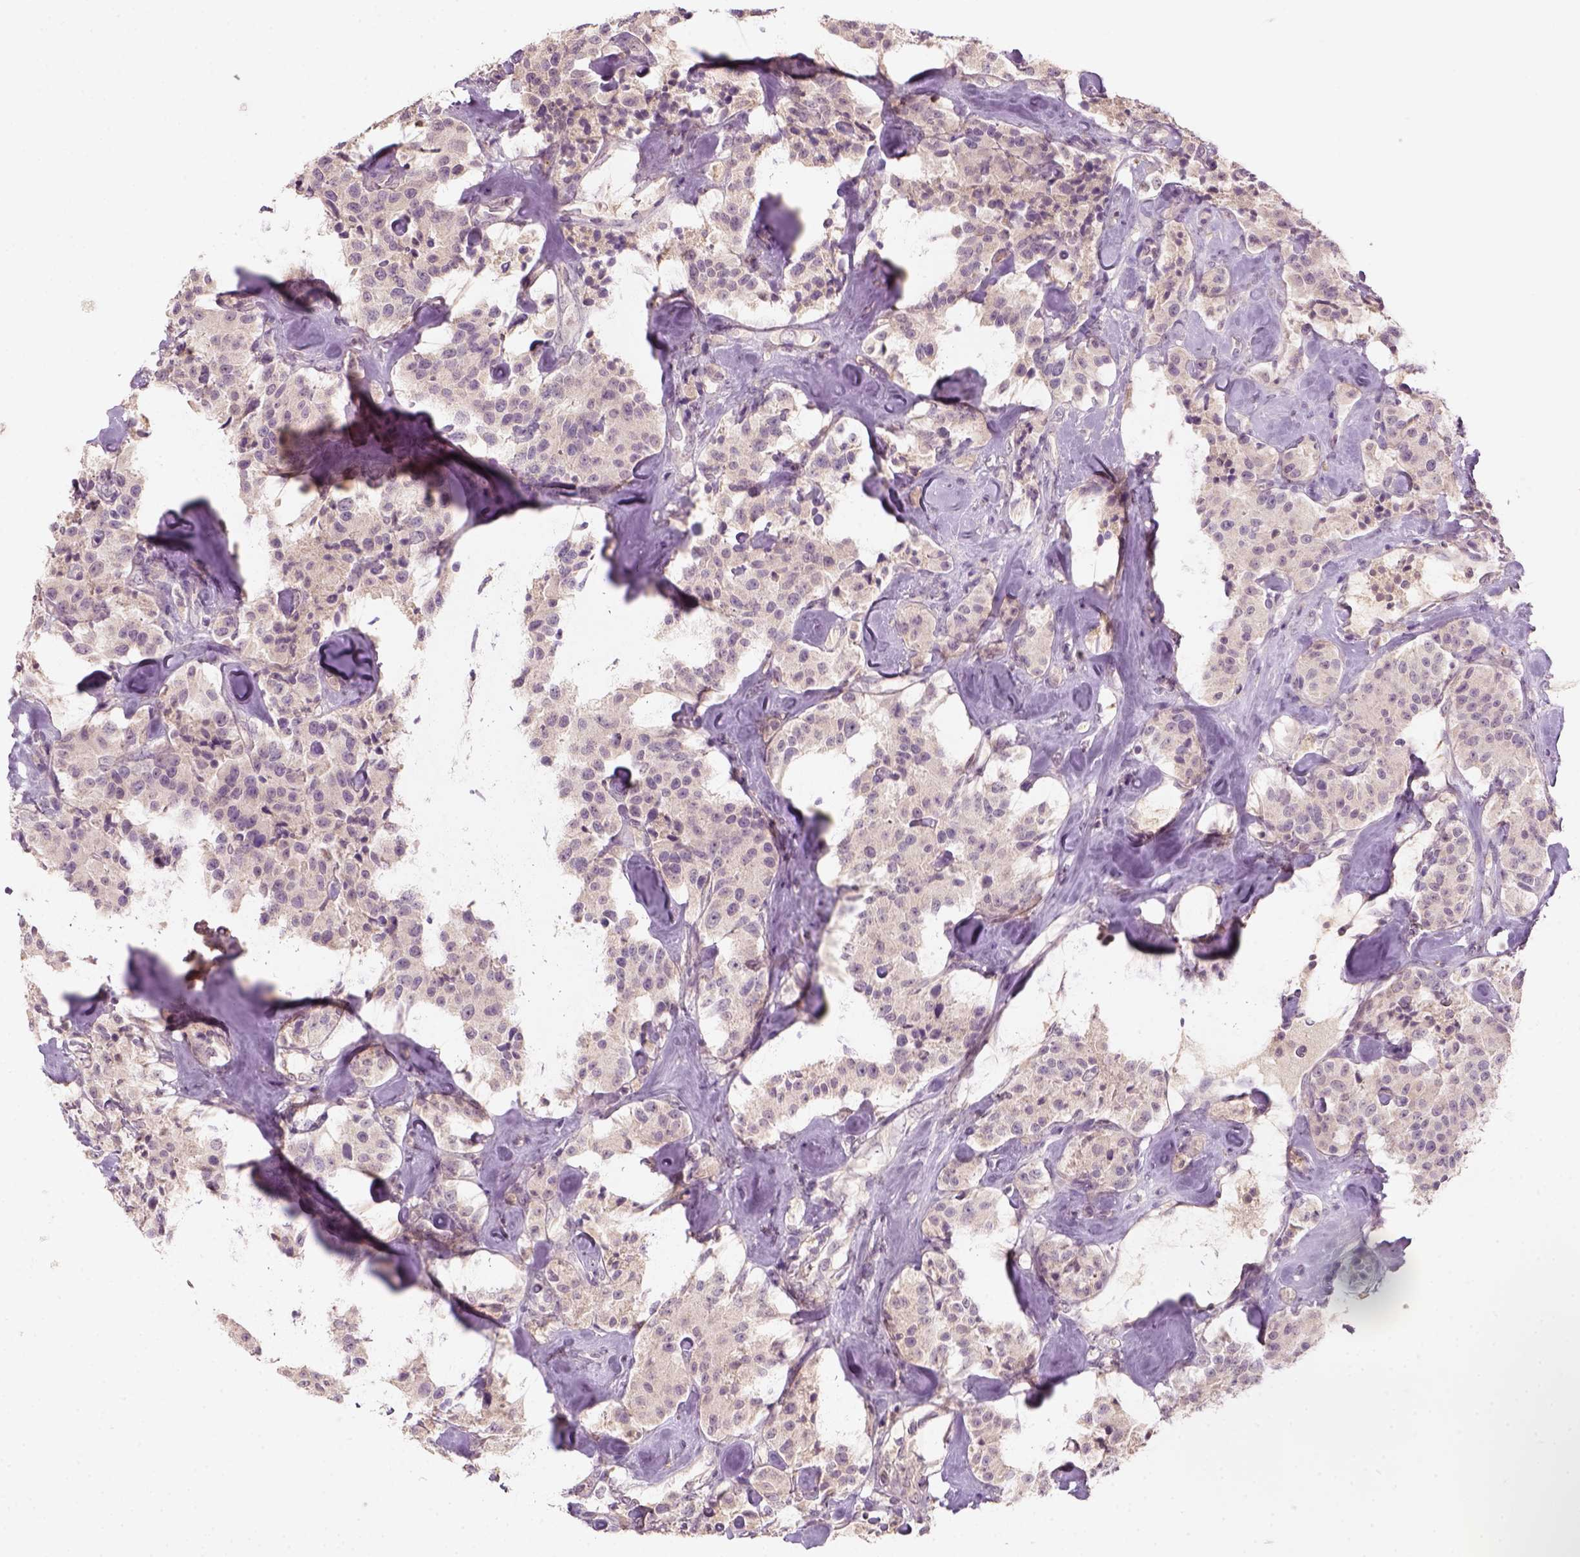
{"staining": {"intensity": "negative", "quantity": "none", "location": "none"}, "tissue": "carcinoid", "cell_type": "Tumor cells", "image_type": "cancer", "snomed": [{"axis": "morphology", "description": "Carcinoid, malignant, NOS"}, {"axis": "topography", "description": "Pancreas"}], "caption": "Tumor cells show no significant staining in malignant carcinoid.", "gene": "AQP9", "patient": {"sex": "male", "age": 41}}